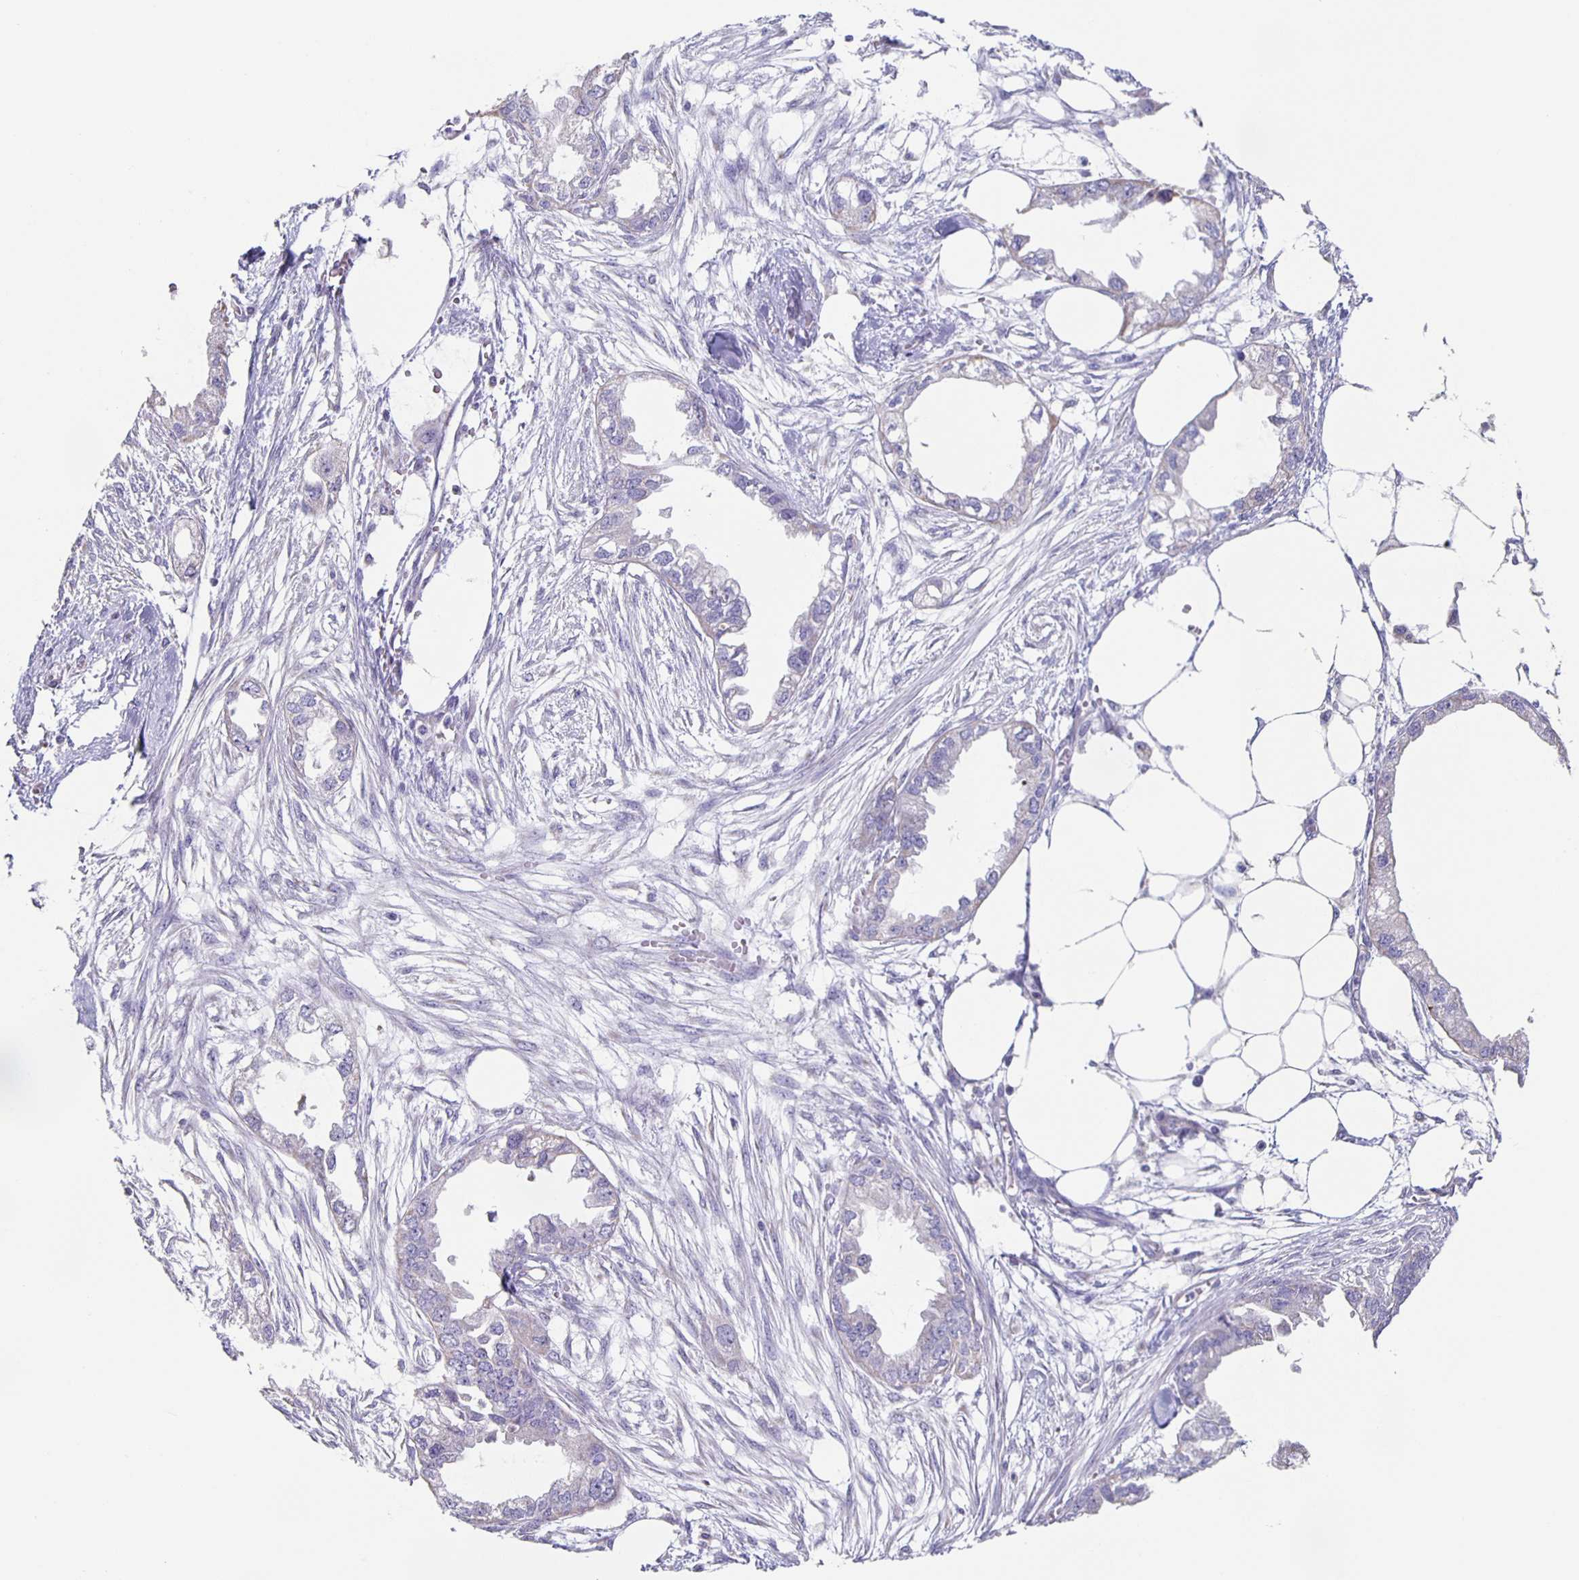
{"staining": {"intensity": "negative", "quantity": "none", "location": "none"}, "tissue": "endometrial cancer", "cell_type": "Tumor cells", "image_type": "cancer", "snomed": [{"axis": "morphology", "description": "Adenocarcinoma, NOS"}, {"axis": "morphology", "description": "Adenocarcinoma, metastatic, NOS"}, {"axis": "topography", "description": "Adipose tissue"}, {"axis": "topography", "description": "Endometrium"}], "caption": "This is an immunohistochemistry (IHC) histopathology image of endometrial adenocarcinoma. There is no positivity in tumor cells.", "gene": "TPPP", "patient": {"sex": "female", "age": 67}}